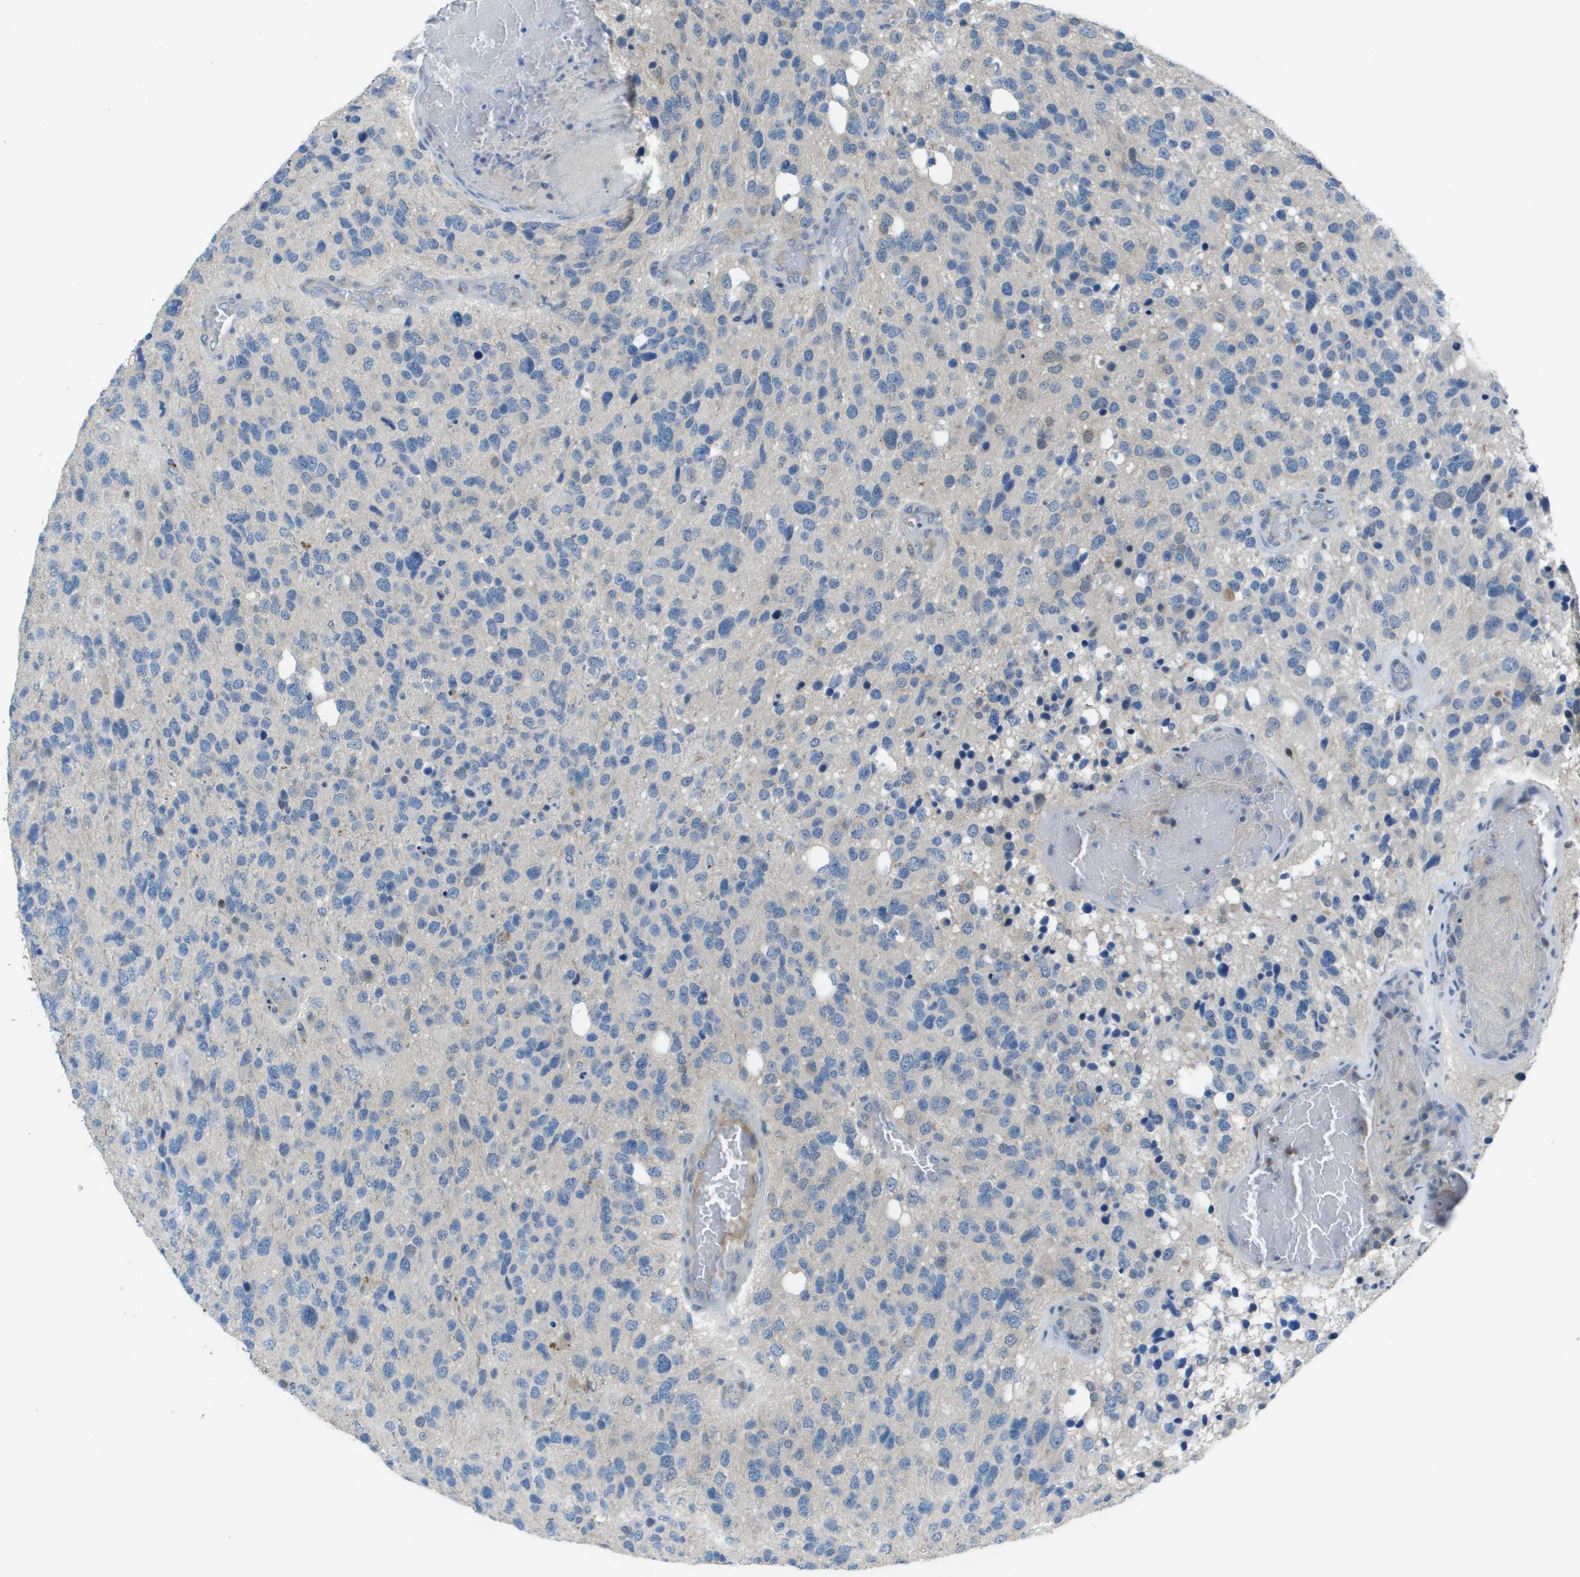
{"staining": {"intensity": "weak", "quantity": "<25%", "location": "nuclear"}, "tissue": "glioma", "cell_type": "Tumor cells", "image_type": "cancer", "snomed": [{"axis": "morphology", "description": "Glioma, malignant, High grade"}, {"axis": "topography", "description": "Brain"}], "caption": "High power microscopy image of an IHC histopathology image of malignant glioma (high-grade), revealing no significant expression in tumor cells.", "gene": "CAMK4", "patient": {"sex": "female", "age": 58}}